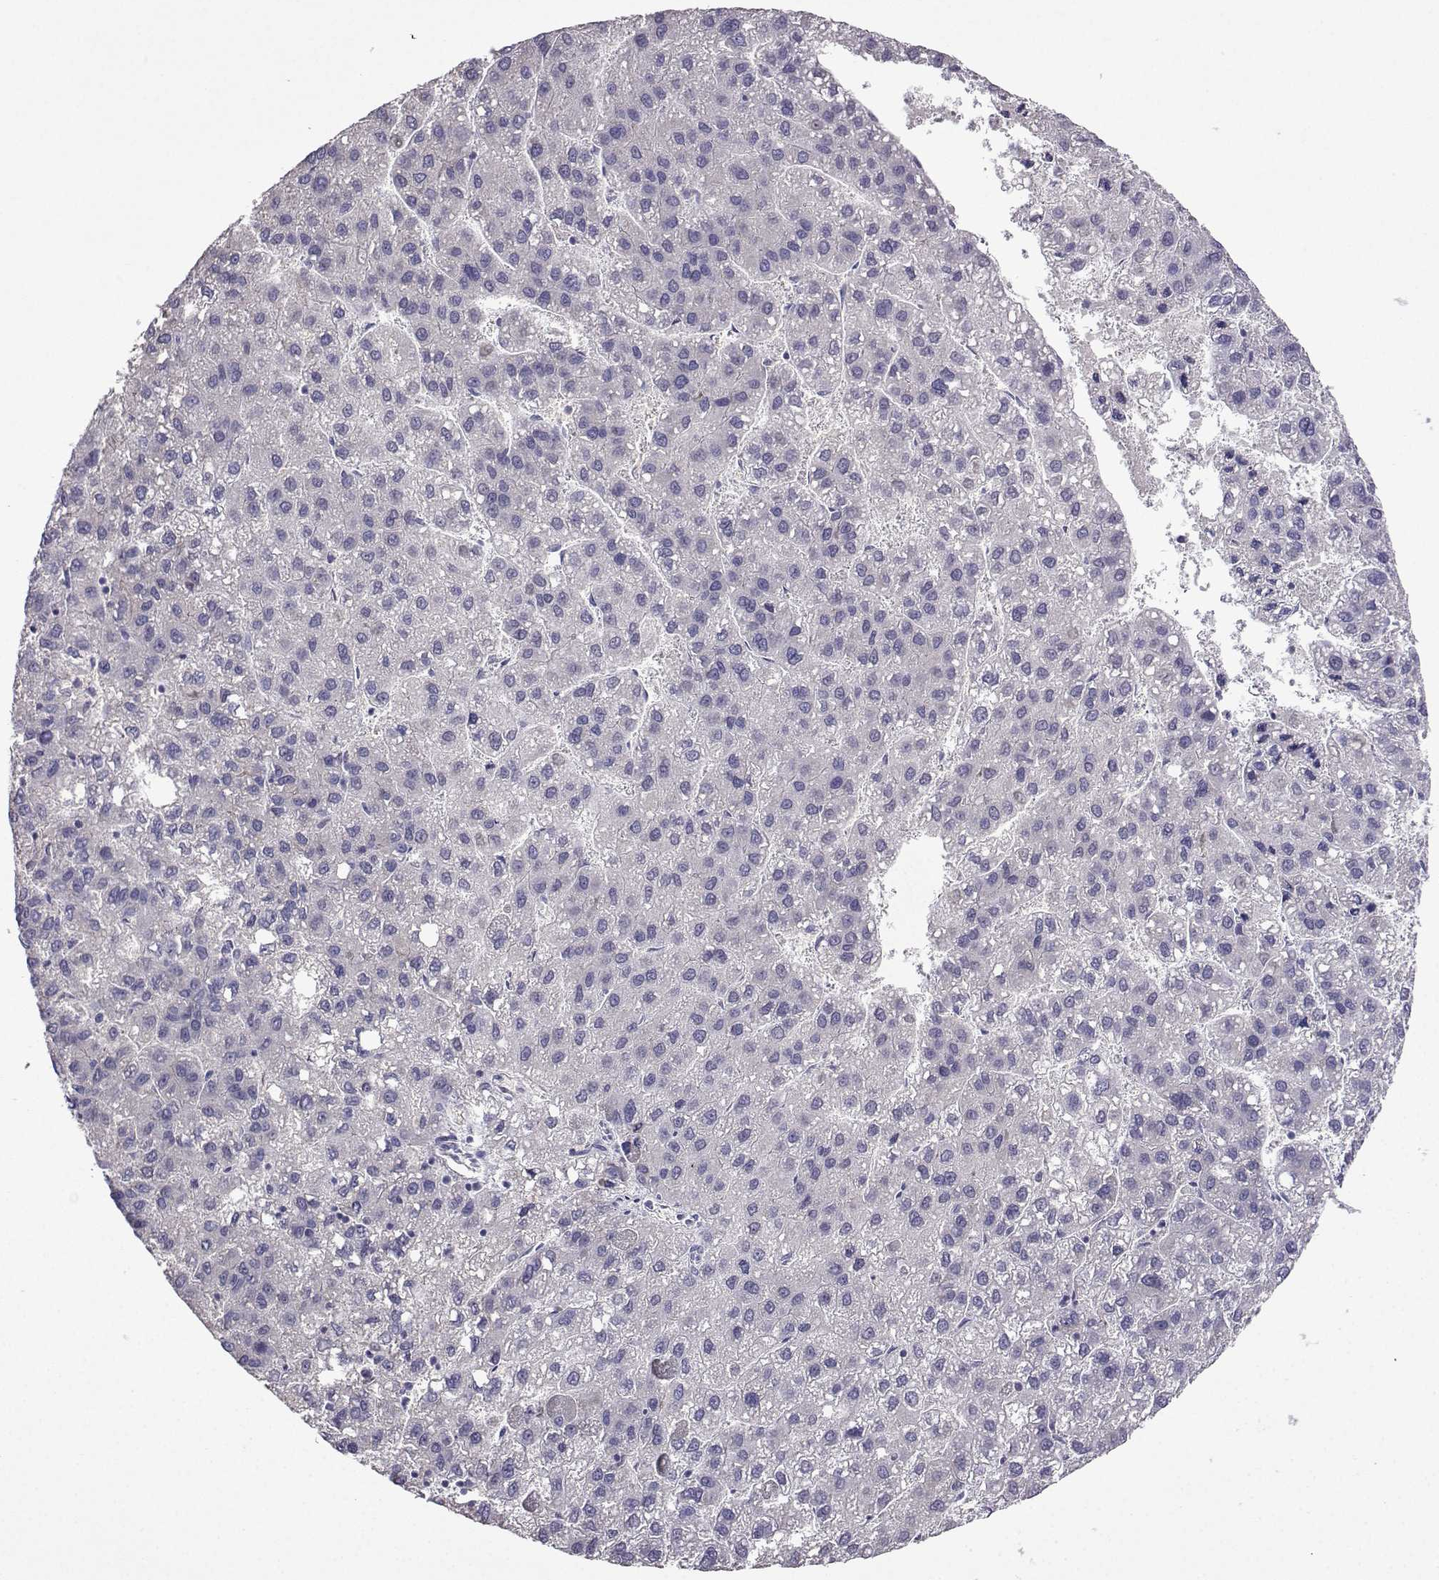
{"staining": {"intensity": "negative", "quantity": "none", "location": "none"}, "tissue": "liver cancer", "cell_type": "Tumor cells", "image_type": "cancer", "snomed": [{"axis": "morphology", "description": "Carcinoma, Hepatocellular, NOS"}, {"axis": "topography", "description": "Liver"}], "caption": "DAB (3,3'-diaminobenzidine) immunohistochemical staining of human liver hepatocellular carcinoma exhibits no significant positivity in tumor cells. (Stains: DAB immunohistochemistry with hematoxylin counter stain, Microscopy: brightfield microscopy at high magnification).", "gene": "FCAMR", "patient": {"sex": "female", "age": 82}}